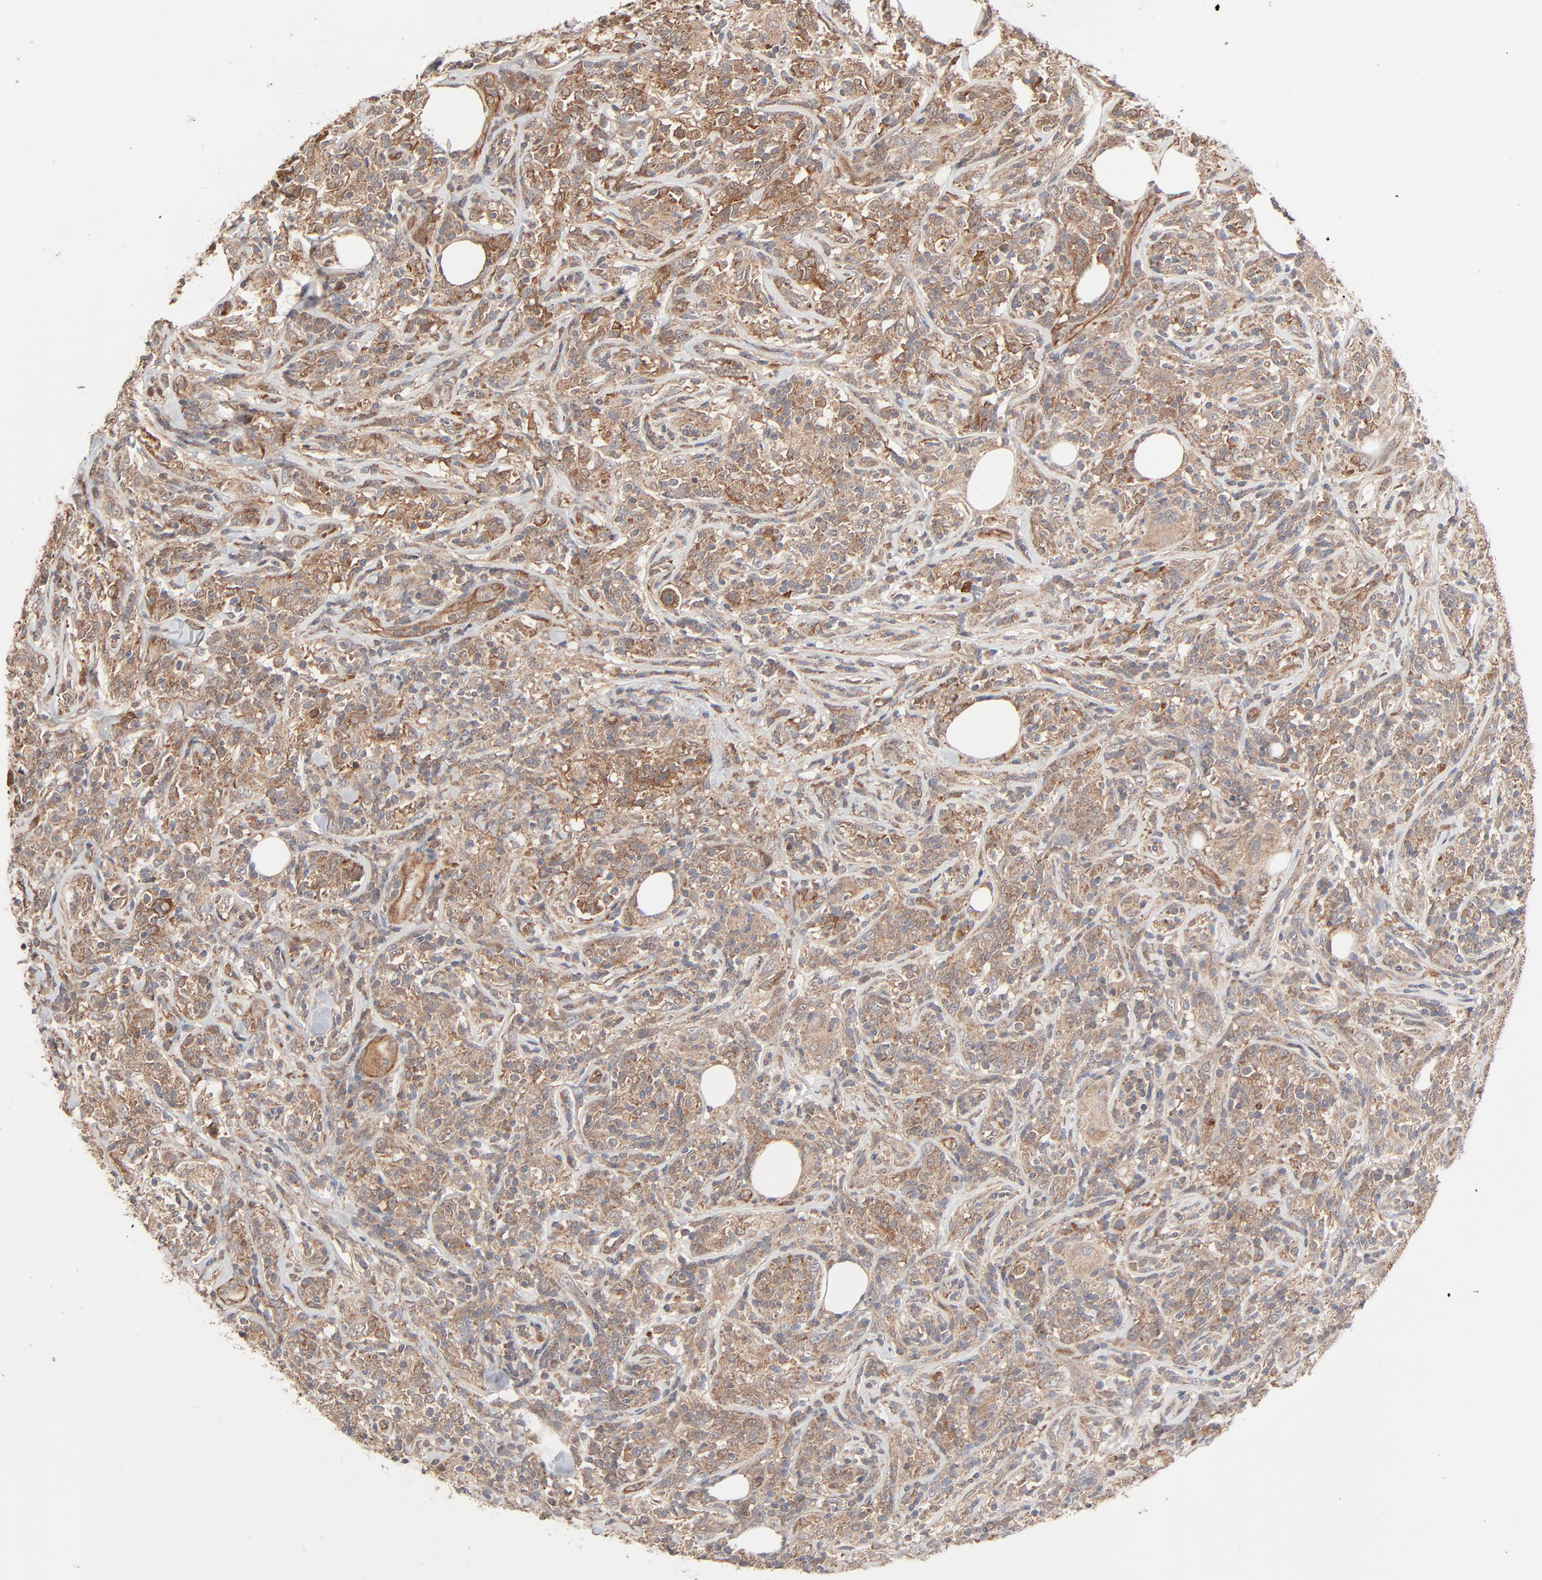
{"staining": {"intensity": "moderate", "quantity": ">75%", "location": "cytoplasmic/membranous"}, "tissue": "lymphoma", "cell_type": "Tumor cells", "image_type": "cancer", "snomed": [{"axis": "morphology", "description": "Malignant lymphoma, non-Hodgkin's type, High grade"}, {"axis": "topography", "description": "Lymph node"}], "caption": "Immunohistochemistry (IHC) of lymphoma shows medium levels of moderate cytoplasmic/membranous staining in approximately >75% of tumor cells.", "gene": "ABLIM3", "patient": {"sex": "female", "age": 84}}